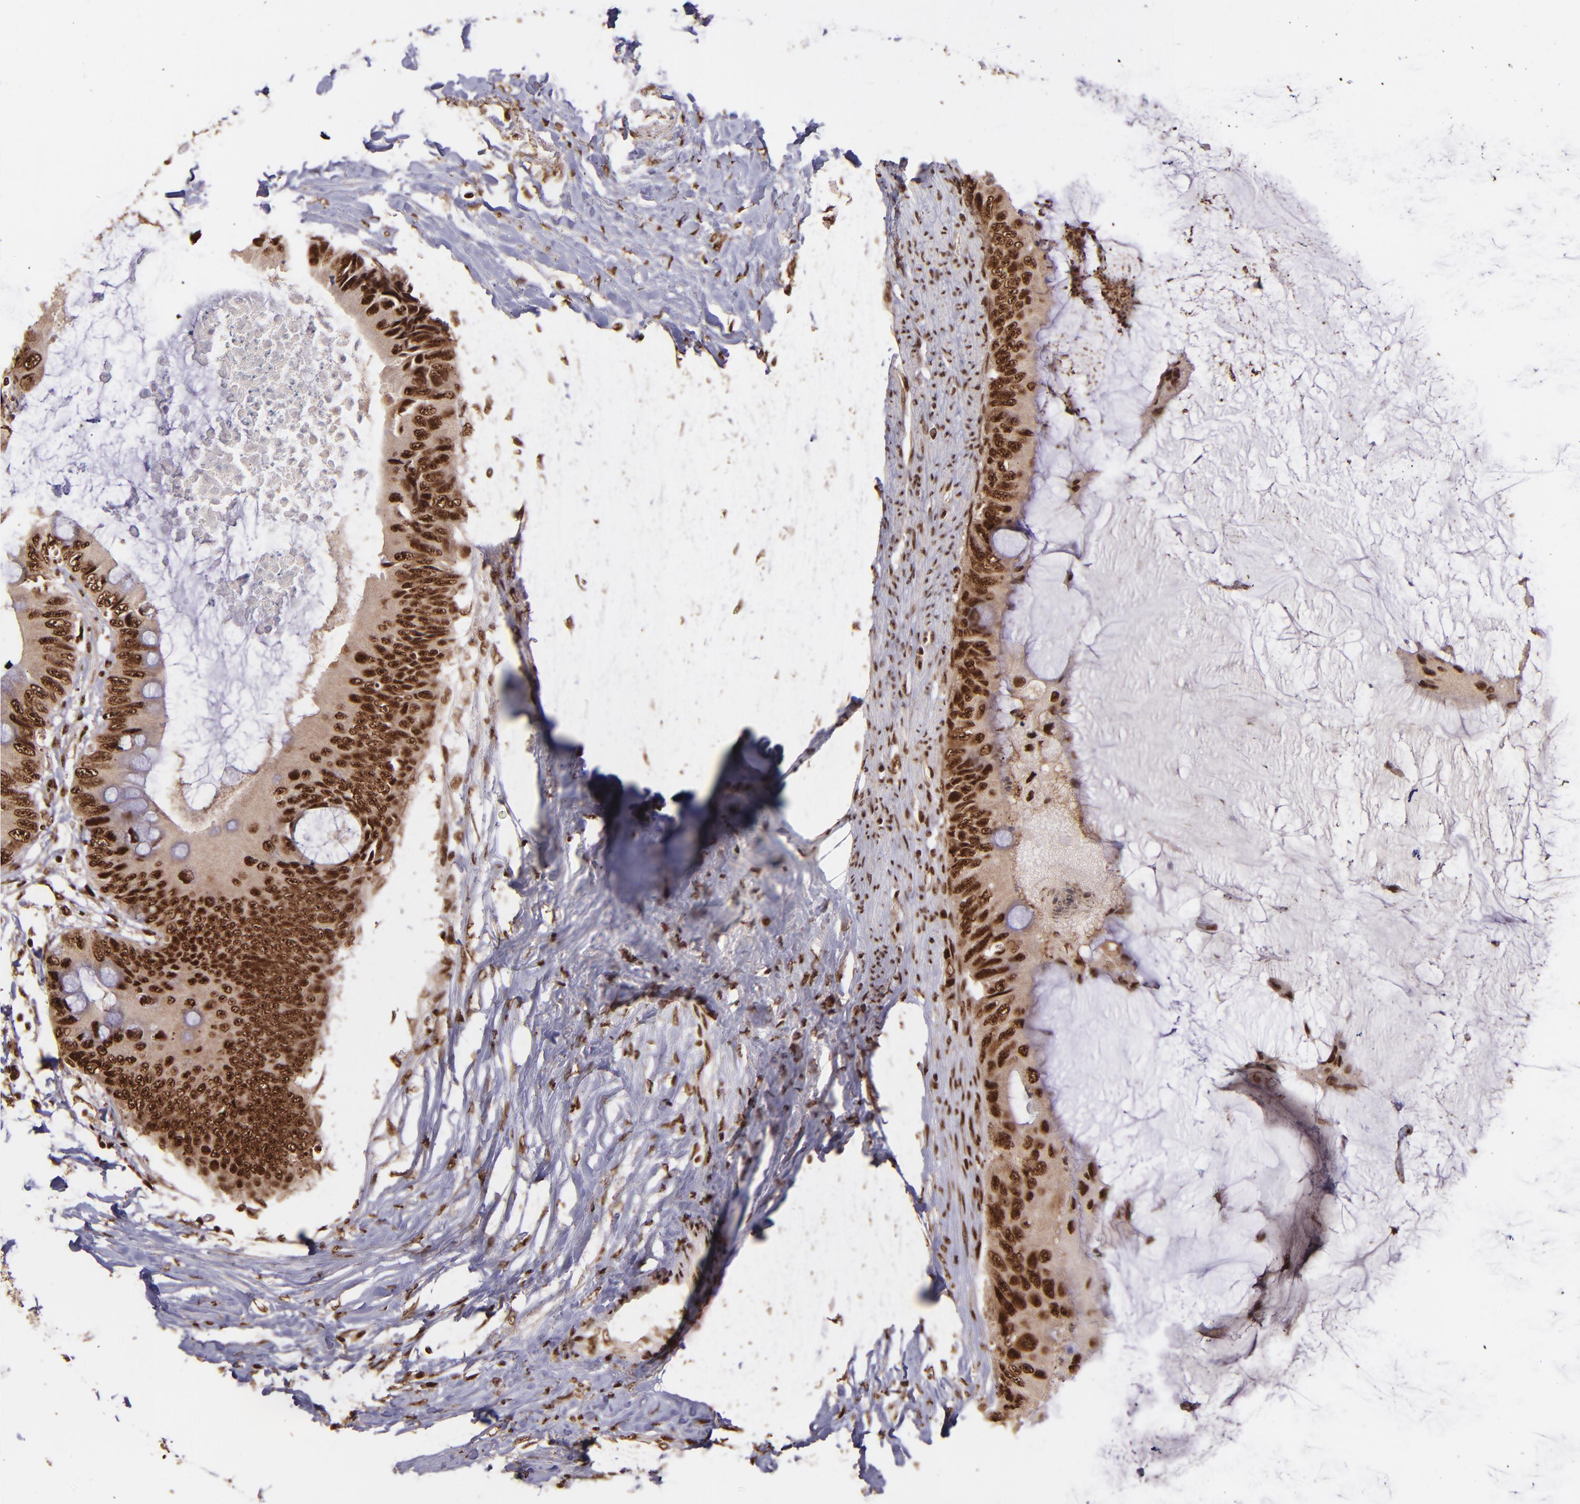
{"staining": {"intensity": "strong", "quantity": ">75%", "location": "cytoplasmic/membranous,nuclear"}, "tissue": "colorectal cancer", "cell_type": "Tumor cells", "image_type": "cancer", "snomed": [{"axis": "morphology", "description": "Normal tissue, NOS"}, {"axis": "morphology", "description": "Adenocarcinoma, NOS"}, {"axis": "topography", "description": "Rectum"}, {"axis": "topography", "description": "Peripheral nerve tissue"}], "caption": "There is high levels of strong cytoplasmic/membranous and nuclear positivity in tumor cells of colorectal cancer, as demonstrated by immunohistochemical staining (brown color).", "gene": "PQBP1", "patient": {"sex": "female", "age": 77}}